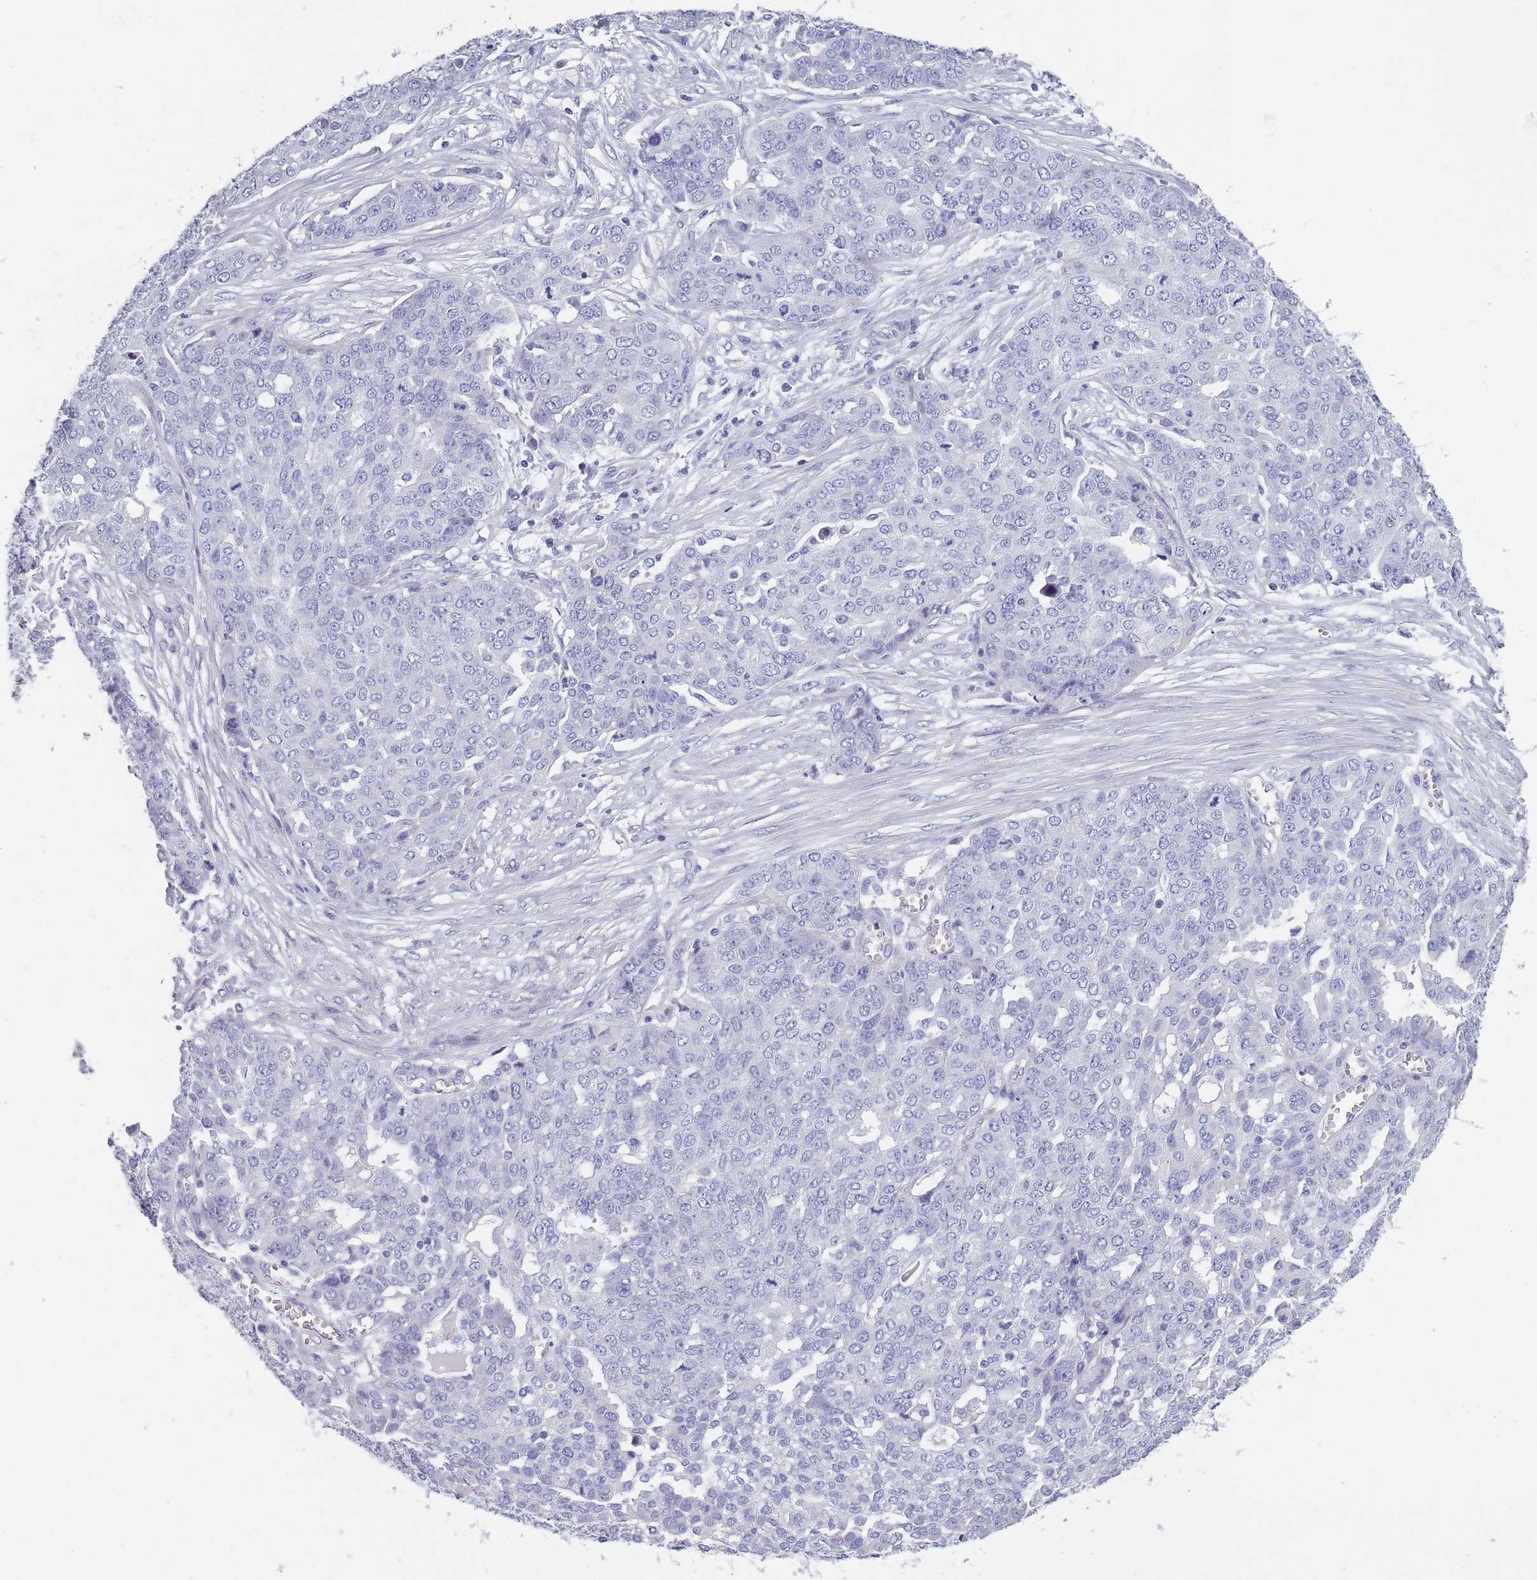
{"staining": {"intensity": "negative", "quantity": "none", "location": "none"}, "tissue": "ovarian cancer", "cell_type": "Tumor cells", "image_type": "cancer", "snomed": [{"axis": "morphology", "description": "Cystadenocarcinoma, serous, NOS"}, {"axis": "topography", "description": "Soft tissue"}, {"axis": "topography", "description": "Ovary"}], "caption": "Immunohistochemistry micrograph of neoplastic tissue: human serous cystadenocarcinoma (ovarian) stained with DAB shows no significant protein expression in tumor cells.", "gene": "OR4C5", "patient": {"sex": "female", "age": 57}}